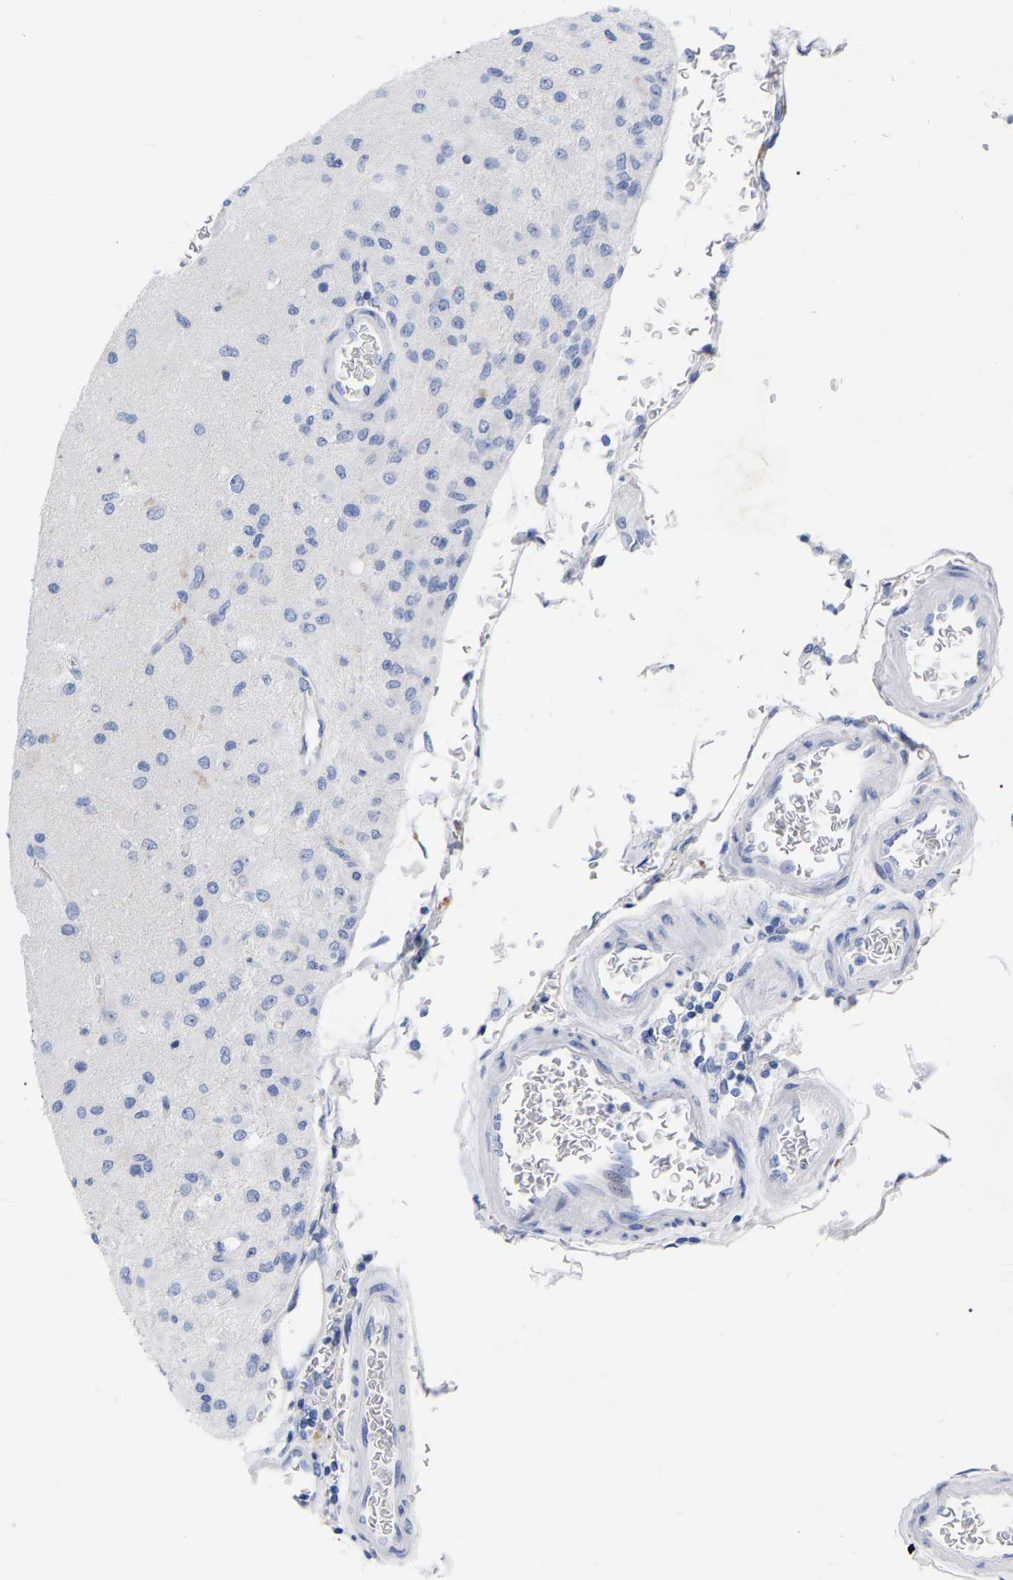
{"staining": {"intensity": "negative", "quantity": "none", "location": "none"}, "tissue": "glioma", "cell_type": "Tumor cells", "image_type": "cancer", "snomed": [{"axis": "morphology", "description": "Normal tissue, NOS"}, {"axis": "morphology", "description": "Glioma, malignant, High grade"}, {"axis": "topography", "description": "Cerebral cortex"}], "caption": "An image of glioma stained for a protein displays no brown staining in tumor cells.", "gene": "ZNF629", "patient": {"sex": "male", "age": 77}}